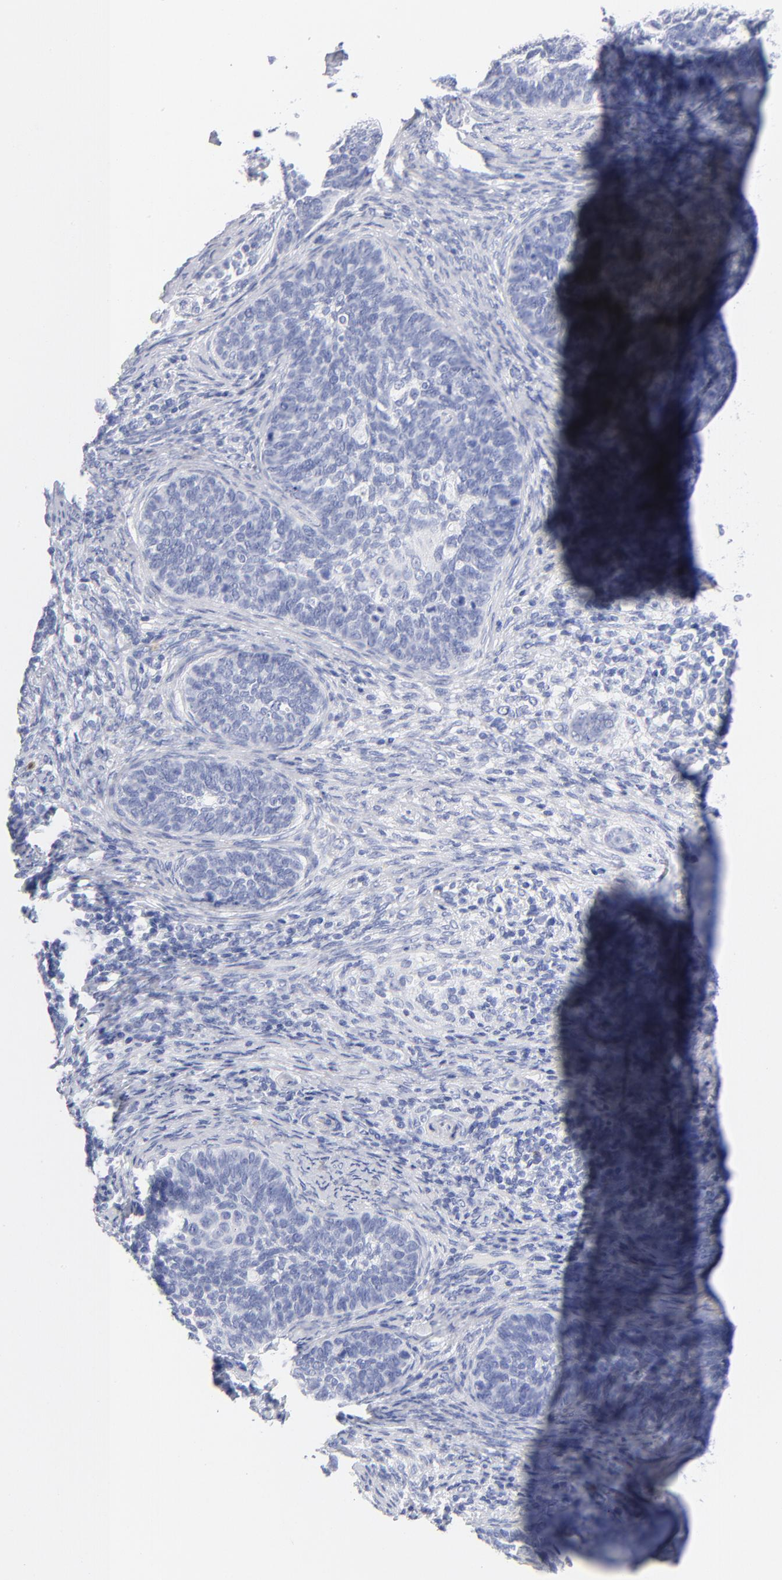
{"staining": {"intensity": "negative", "quantity": "none", "location": "none"}, "tissue": "cervical cancer", "cell_type": "Tumor cells", "image_type": "cancer", "snomed": [{"axis": "morphology", "description": "Squamous cell carcinoma, NOS"}, {"axis": "topography", "description": "Cervix"}], "caption": "DAB (3,3'-diaminobenzidine) immunohistochemical staining of human squamous cell carcinoma (cervical) exhibits no significant expression in tumor cells.", "gene": "ARG1", "patient": {"sex": "female", "age": 33}}